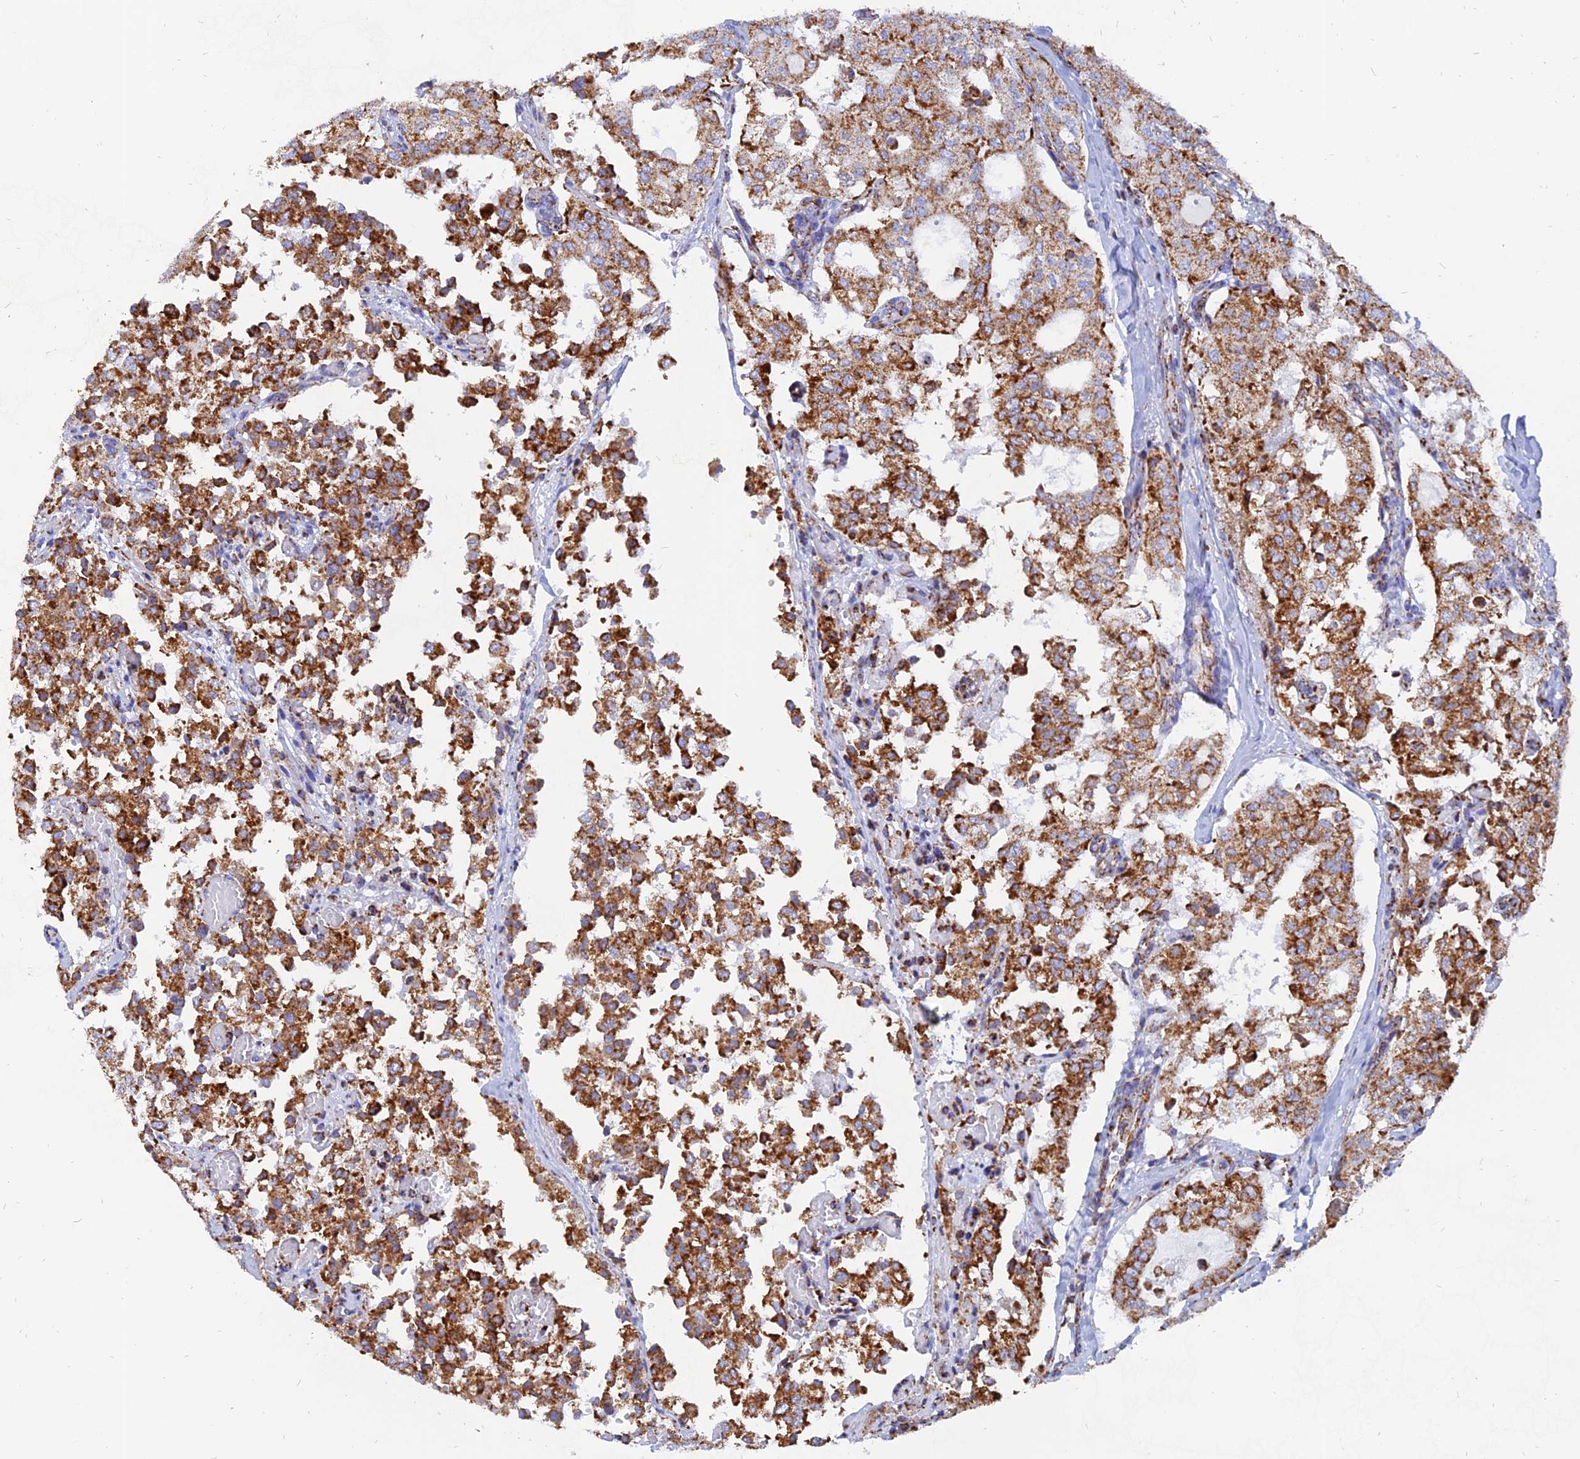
{"staining": {"intensity": "moderate", "quantity": ">75%", "location": "cytoplasmic/membranous"}, "tissue": "thyroid cancer", "cell_type": "Tumor cells", "image_type": "cancer", "snomed": [{"axis": "morphology", "description": "Follicular adenoma carcinoma, NOS"}, {"axis": "topography", "description": "Thyroid gland"}], "caption": "Brown immunohistochemical staining in thyroid cancer (follicular adenoma carcinoma) exhibits moderate cytoplasmic/membranous positivity in about >75% of tumor cells.", "gene": "NDUFB6", "patient": {"sex": "male", "age": 75}}